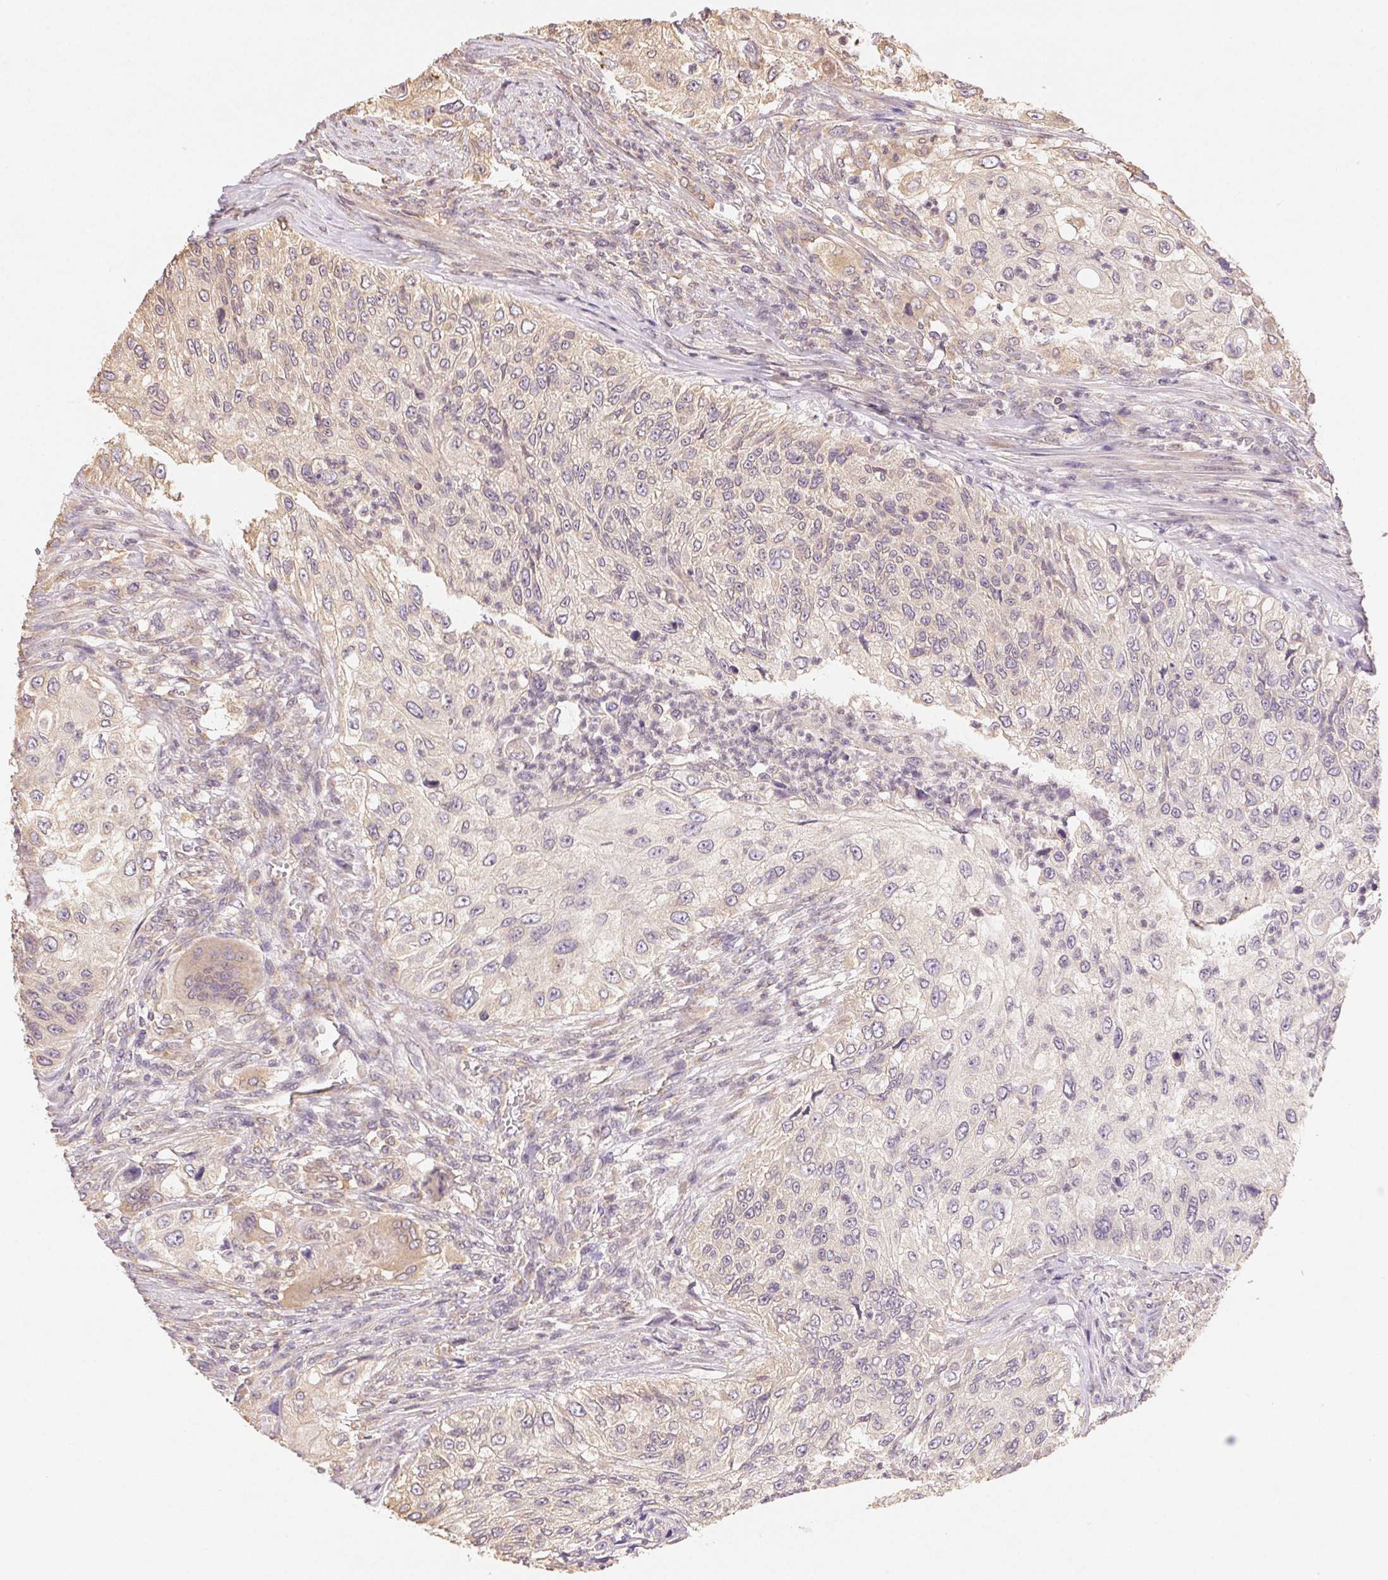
{"staining": {"intensity": "negative", "quantity": "none", "location": "none"}, "tissue": "urothelial cancer", "cell_type": "Tumor cells", "image_type": "cancer", "snomed": [{"axis": "morphology", "description": "Urothelial carcinoma, High grade"}, {"axis": "topography", "description": "Urinary bladder"}], "caption": "The immunohistochemistry histopathology image has no significant expression in tumor cells of urothelial carcinoma (high-grade) tissue.", "gene": "SEZ6L2", "patient": {"sex": "female", "age": 60}}